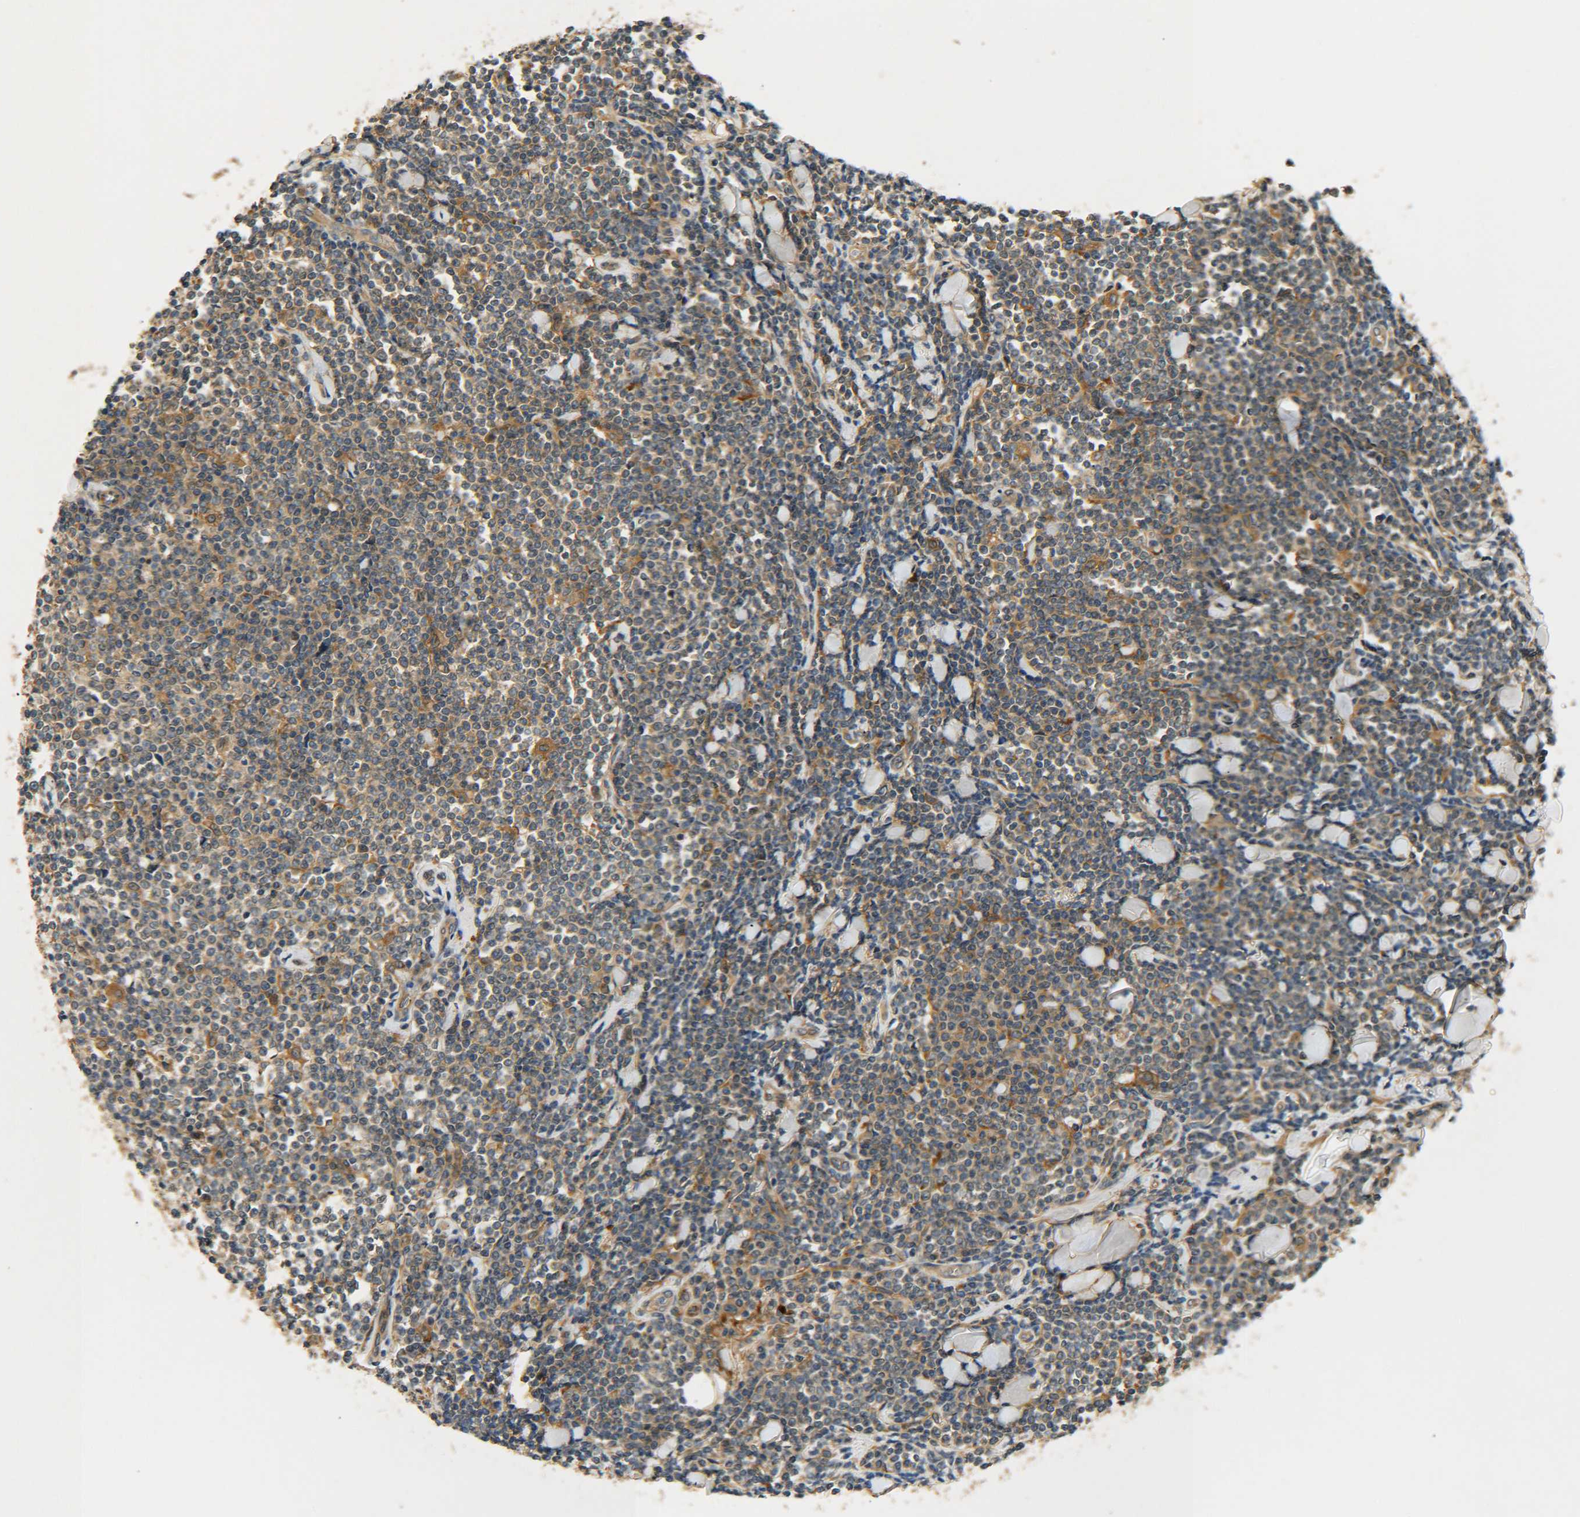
{"staining": {"intensity": "weak", "quantity": ">75%", "location": "cytoplasmic/membranous"}, "tissue": "lymphoma", "cell_type": "Tumor cells", "image_type": "cancer", "snomed": [{"axis": "morphology", "description": "Malignant lymphoma, non-Hodgkin's type, Low grade"}, {"axis": "topography", "description": "Soft tissue"}], "caption": "Lymphoma was stained to show a protein in brown. There is low levels of weak cytoplasmic/membranous expression in about >75% of tumor cells. (DAB (3,3'-diaminobenzidine) IHC with brightfield microscopy, high magnification).", "gene": "LRCH3", "patient": {"sex": "male", "age": 92}}